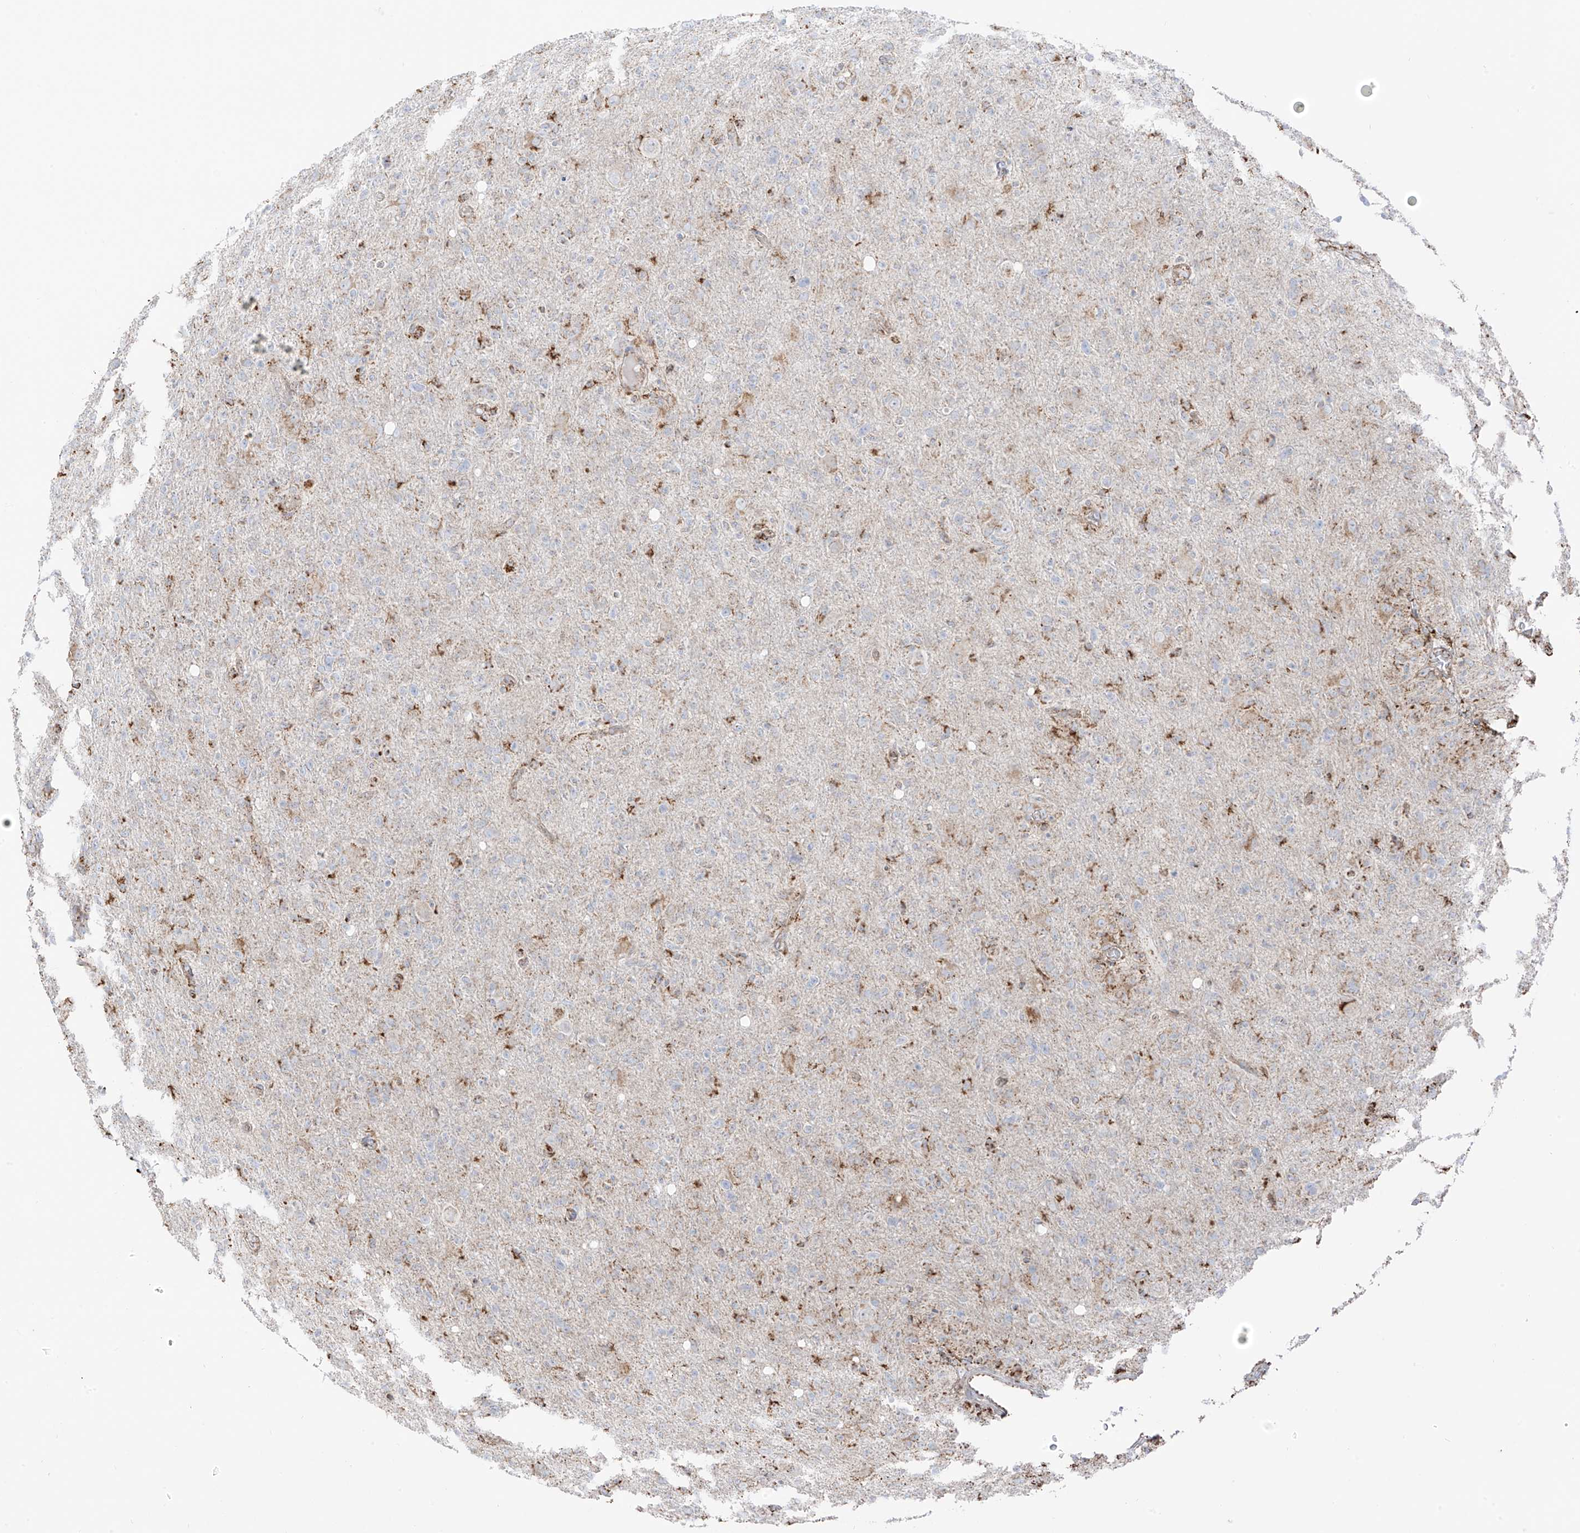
{"staining": {"intensity": "weak", "quantity": "25%-75%", "location": "cytoplasmic/membranous"}, "tissue": "glioma", "cell_type": "Tumor cells", "image_type": "cancer", "snomed": [{"axis": "morphology", "description": "Glioma, malignant, High grade"}, {"axis": "topography", "description": "Brain"}], "caption": "Protein staining of malignant glioma (high-grade) tissue demonstrates weak cytoplasmic/membranous staining in approximately 25%-75% of tumor cells. Using DAB (3,3'-diaminobenzidine) (brown) and hematoxylin (blue) stains, captured at high magnification using brightfield microscopy.", "gene": "ETHE1", "patient": {"sex": "female", "age": 57}}